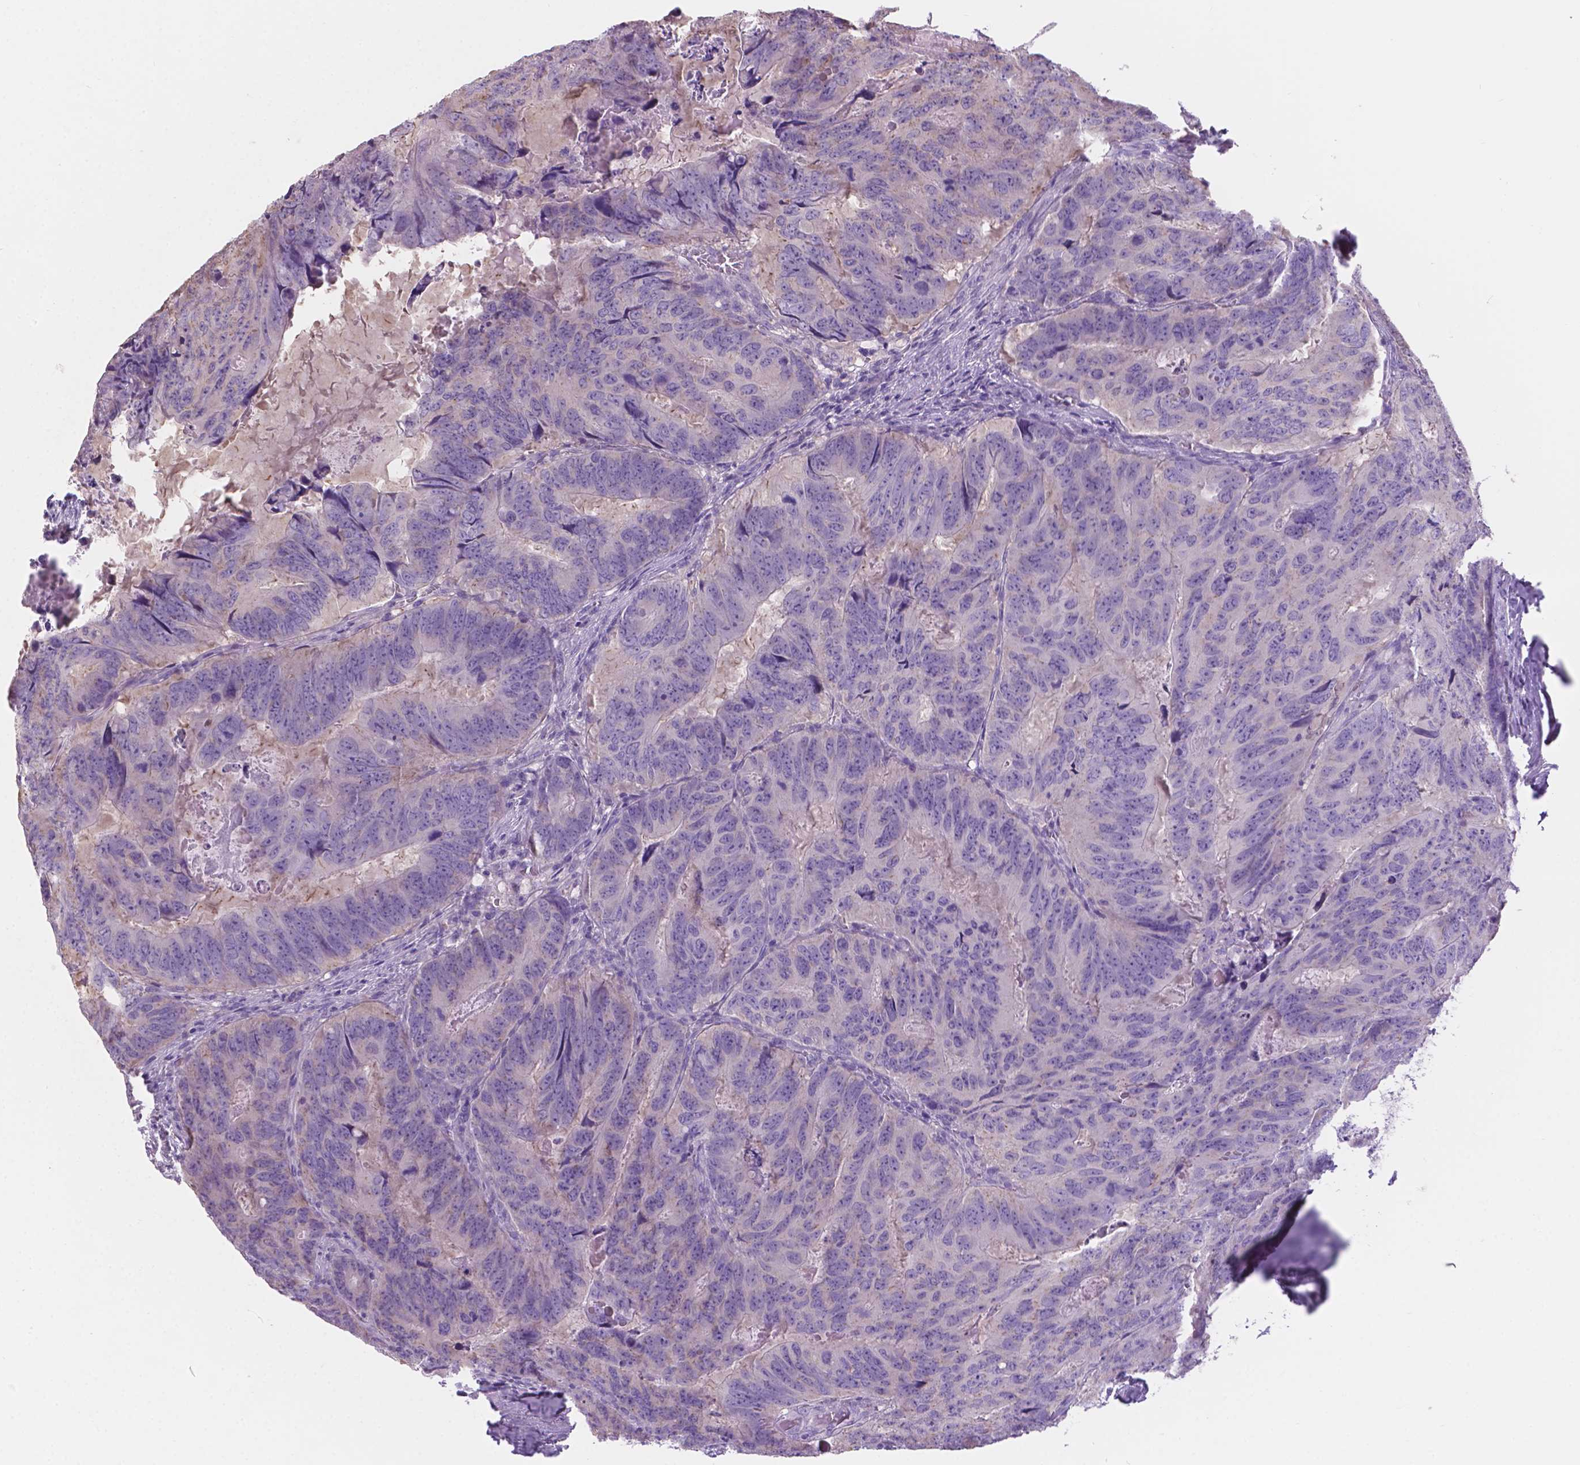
{"staining": {"intensity": "negative", "quantity": "none", "location": "none"}, "tissue": "colorectal cancer", "cell_type": "Tumor cells", "image_type": "cancer", "snomed": [{"axis": "morphology", "description": "Adenocarcinoma, NOS"}, {"axis": "topography", "description": "Colon"}], "caption": "This micrograph is of colorectal adenocarcinoma stained with immunohistochemistry to label a protein in brown with the nuclei are counter-stained blue. There is no staining in tumor cells.", "gene": "SBSN", "patient": {"sex": "male", "age": 79}}